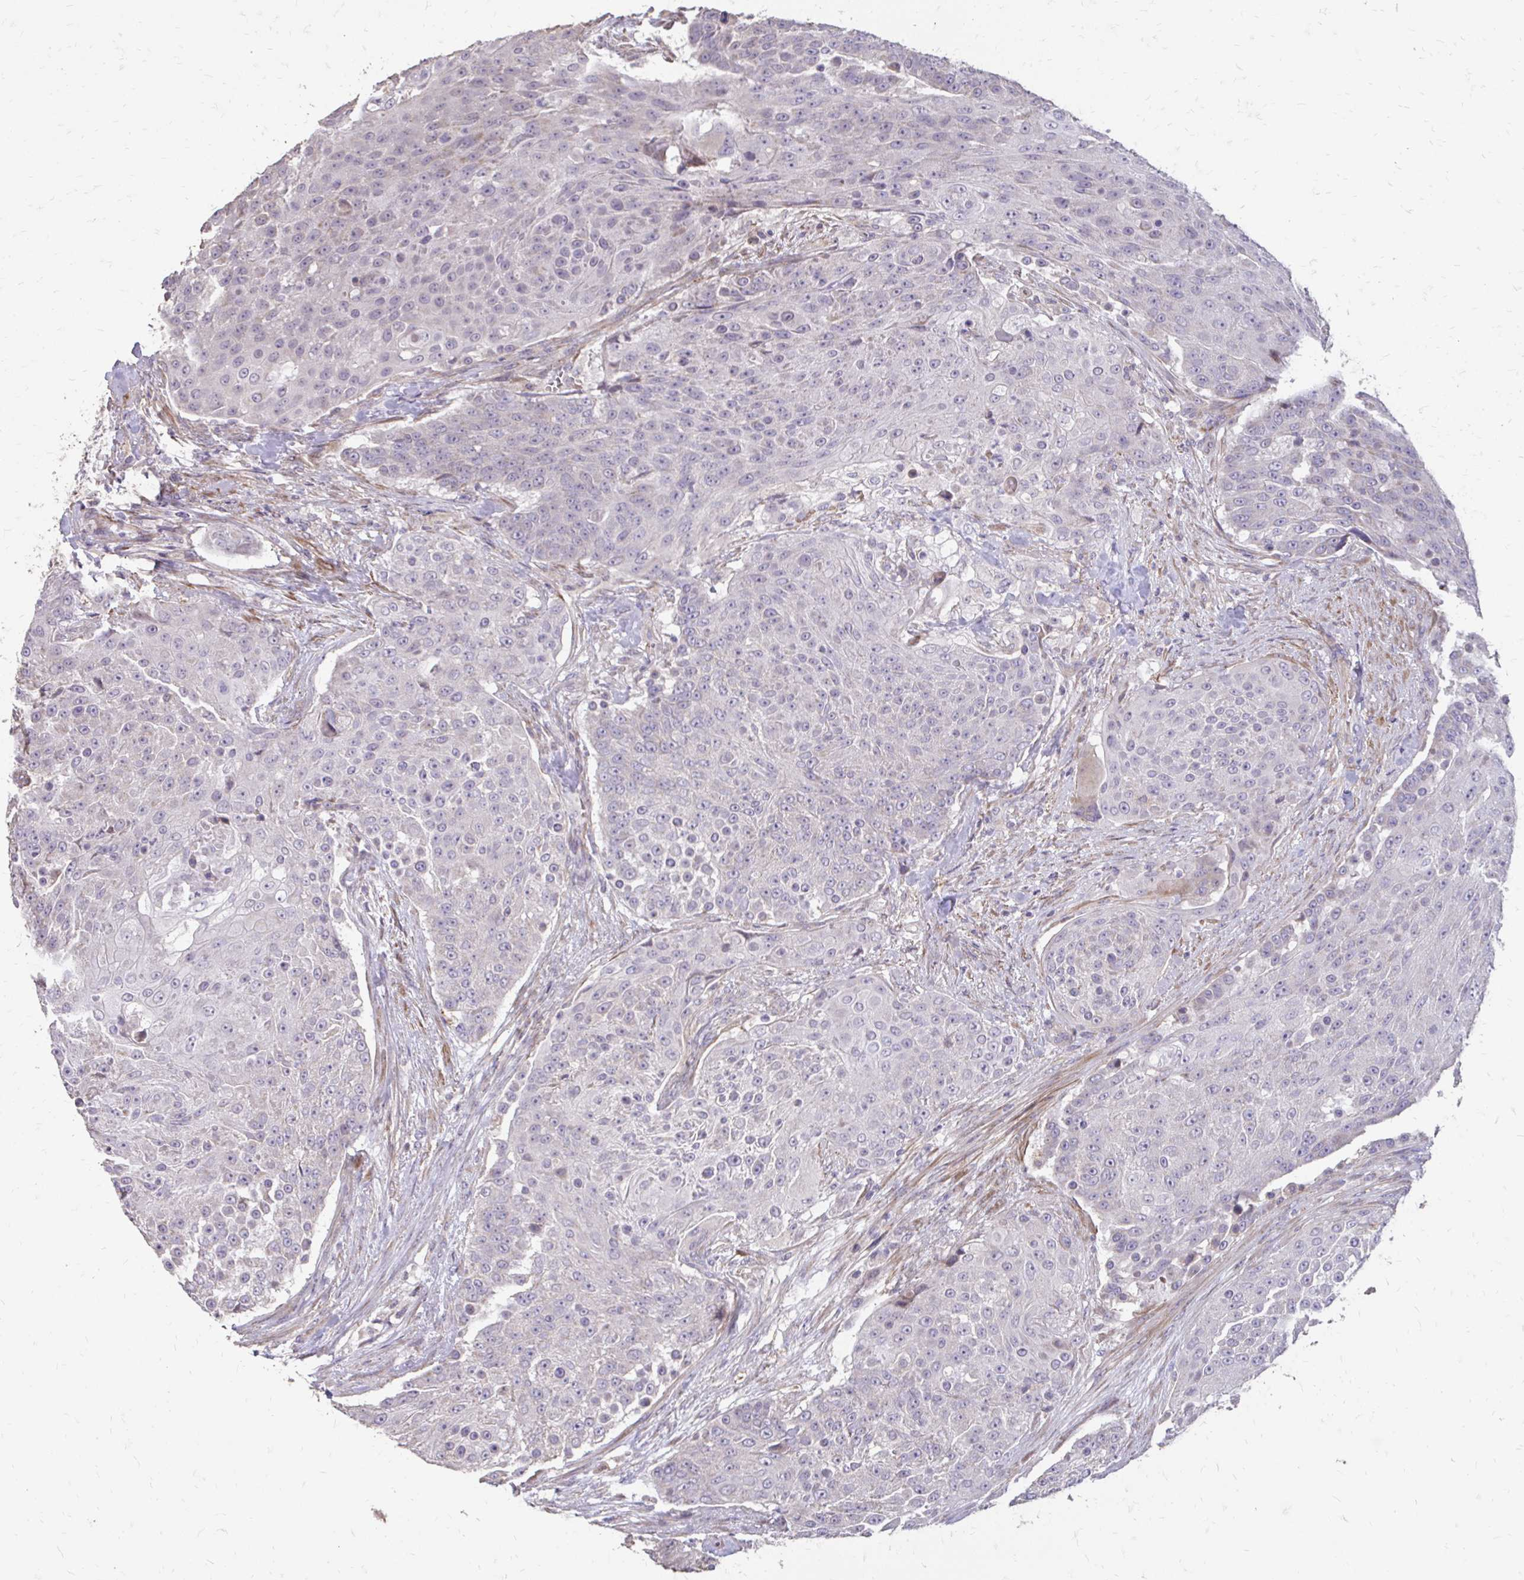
{"staining": {"intensity": "negative", "quantity": "none", "location": "none"}, "tissue": "urothelial cancer", "cell_type": "Tumor cells", "image_type": "cancer", "snomed": [{"axis": "morphology", "description": "Urothelial carcinoma, High grade"}, {"axis": "topography", "description": "Urinary bladder"}], "caption": "Tumor cells are negative for brown protein staining in urothelial cancer.", "gene": "MYORG", "patient": {"sex": "female", "age": 63}}